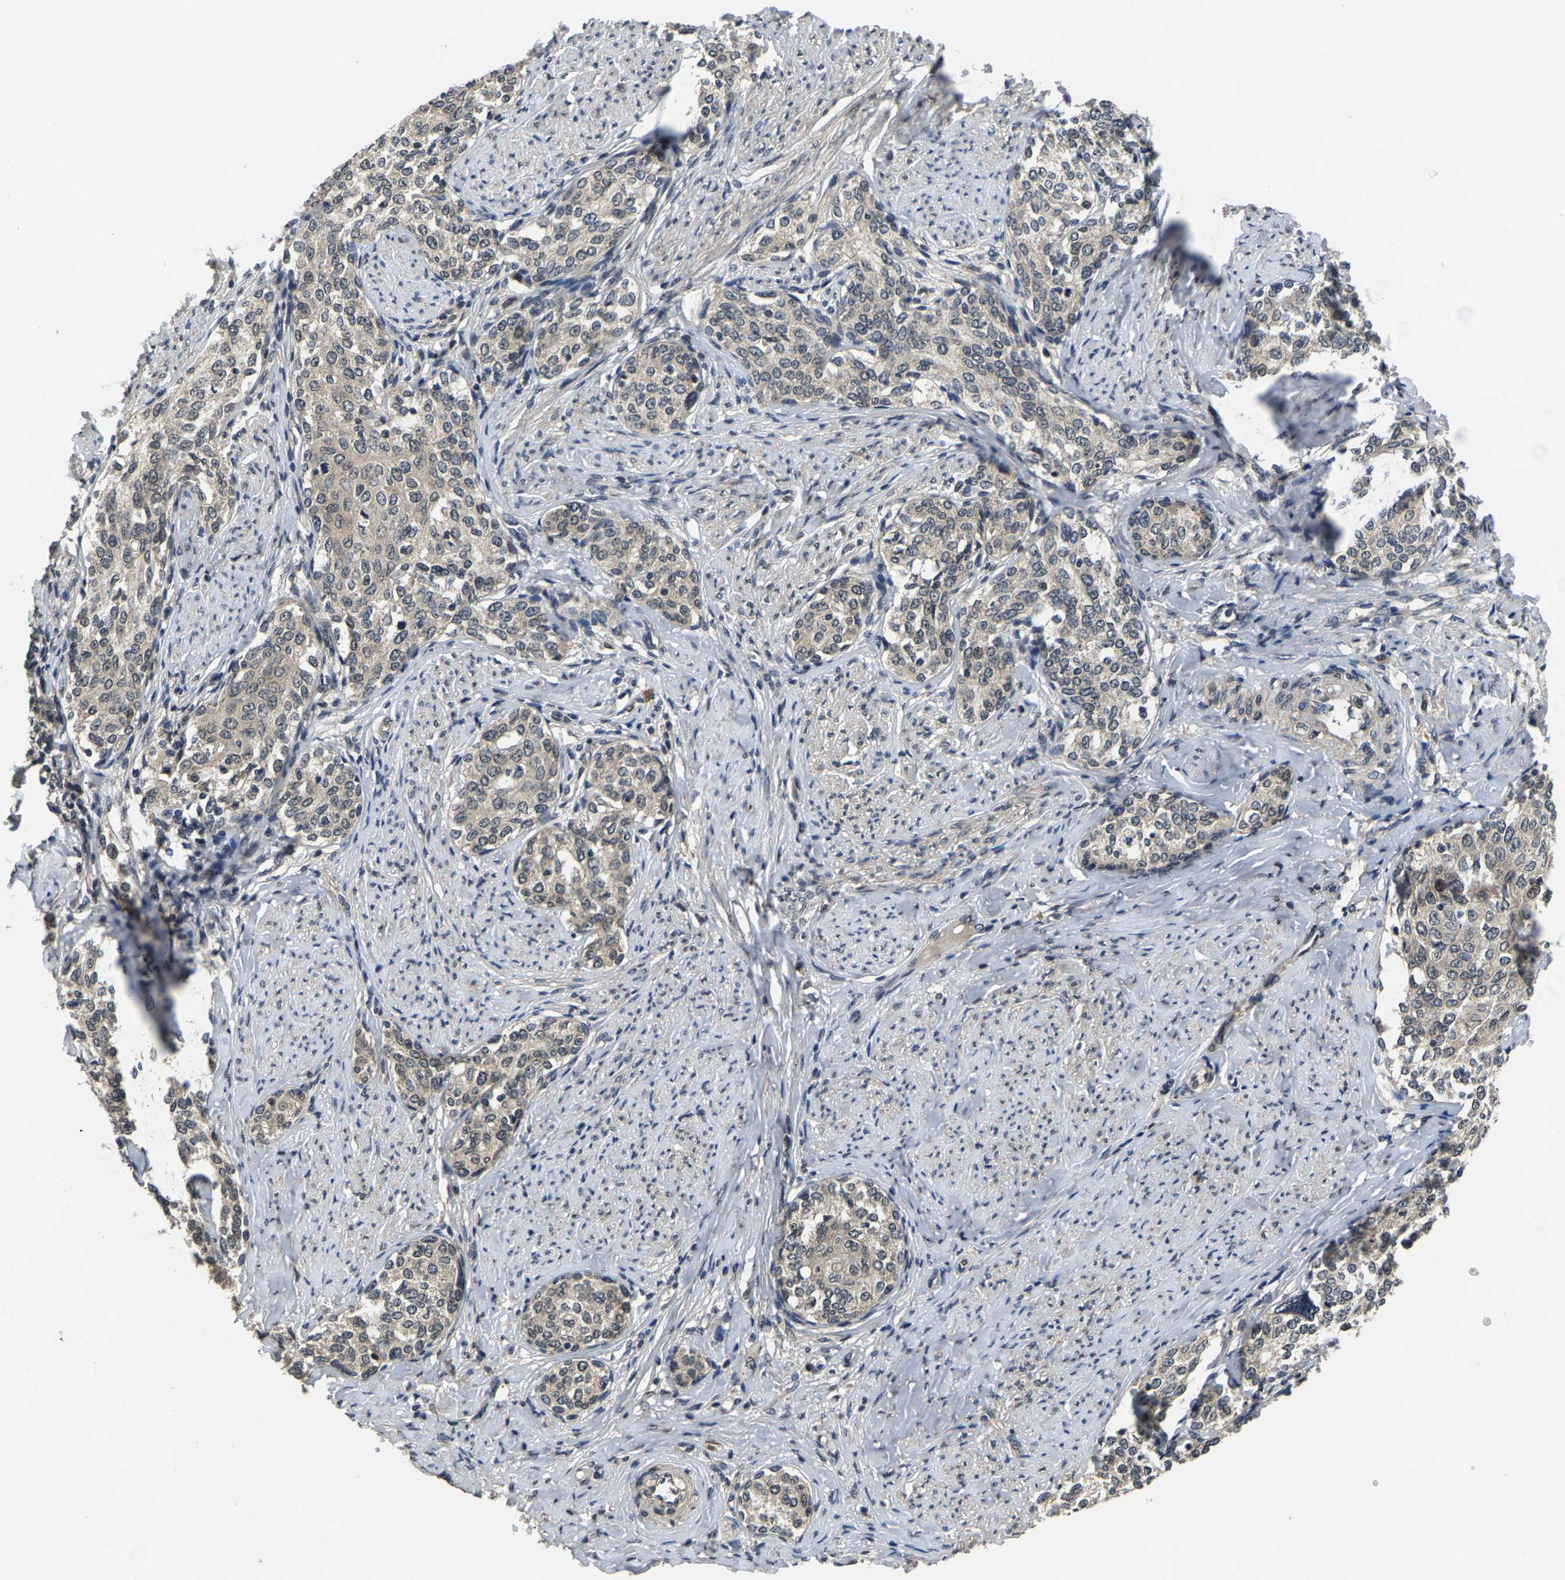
{"staining": {"intensity": "weak", "quantity": "<25%", "location": "cytoplasmic/membranous,nuclear"}, "tissue": "cervical cancer", "cell_type": "Tumor cells", "image_type": "cancer", "snomed": [{"axis": "morphology", "description": "Squamous cell carcinoma, NOS"}, {"axis": "morphology", "description": "Adenocarcinoma, NOS"}, {"axis": "topography", "description": "Cervix"}], "caption": "High power microscopy photomicrograph of an IHC histopathology image of cervical adenocarcinoma, revealing no significant positivity in tumor cells. (Immunohistochemistry (ihc), brightfield microscopy, high magnification).", "gene": "HUWE1", "patient": {"sex": "female", "age": 52}}